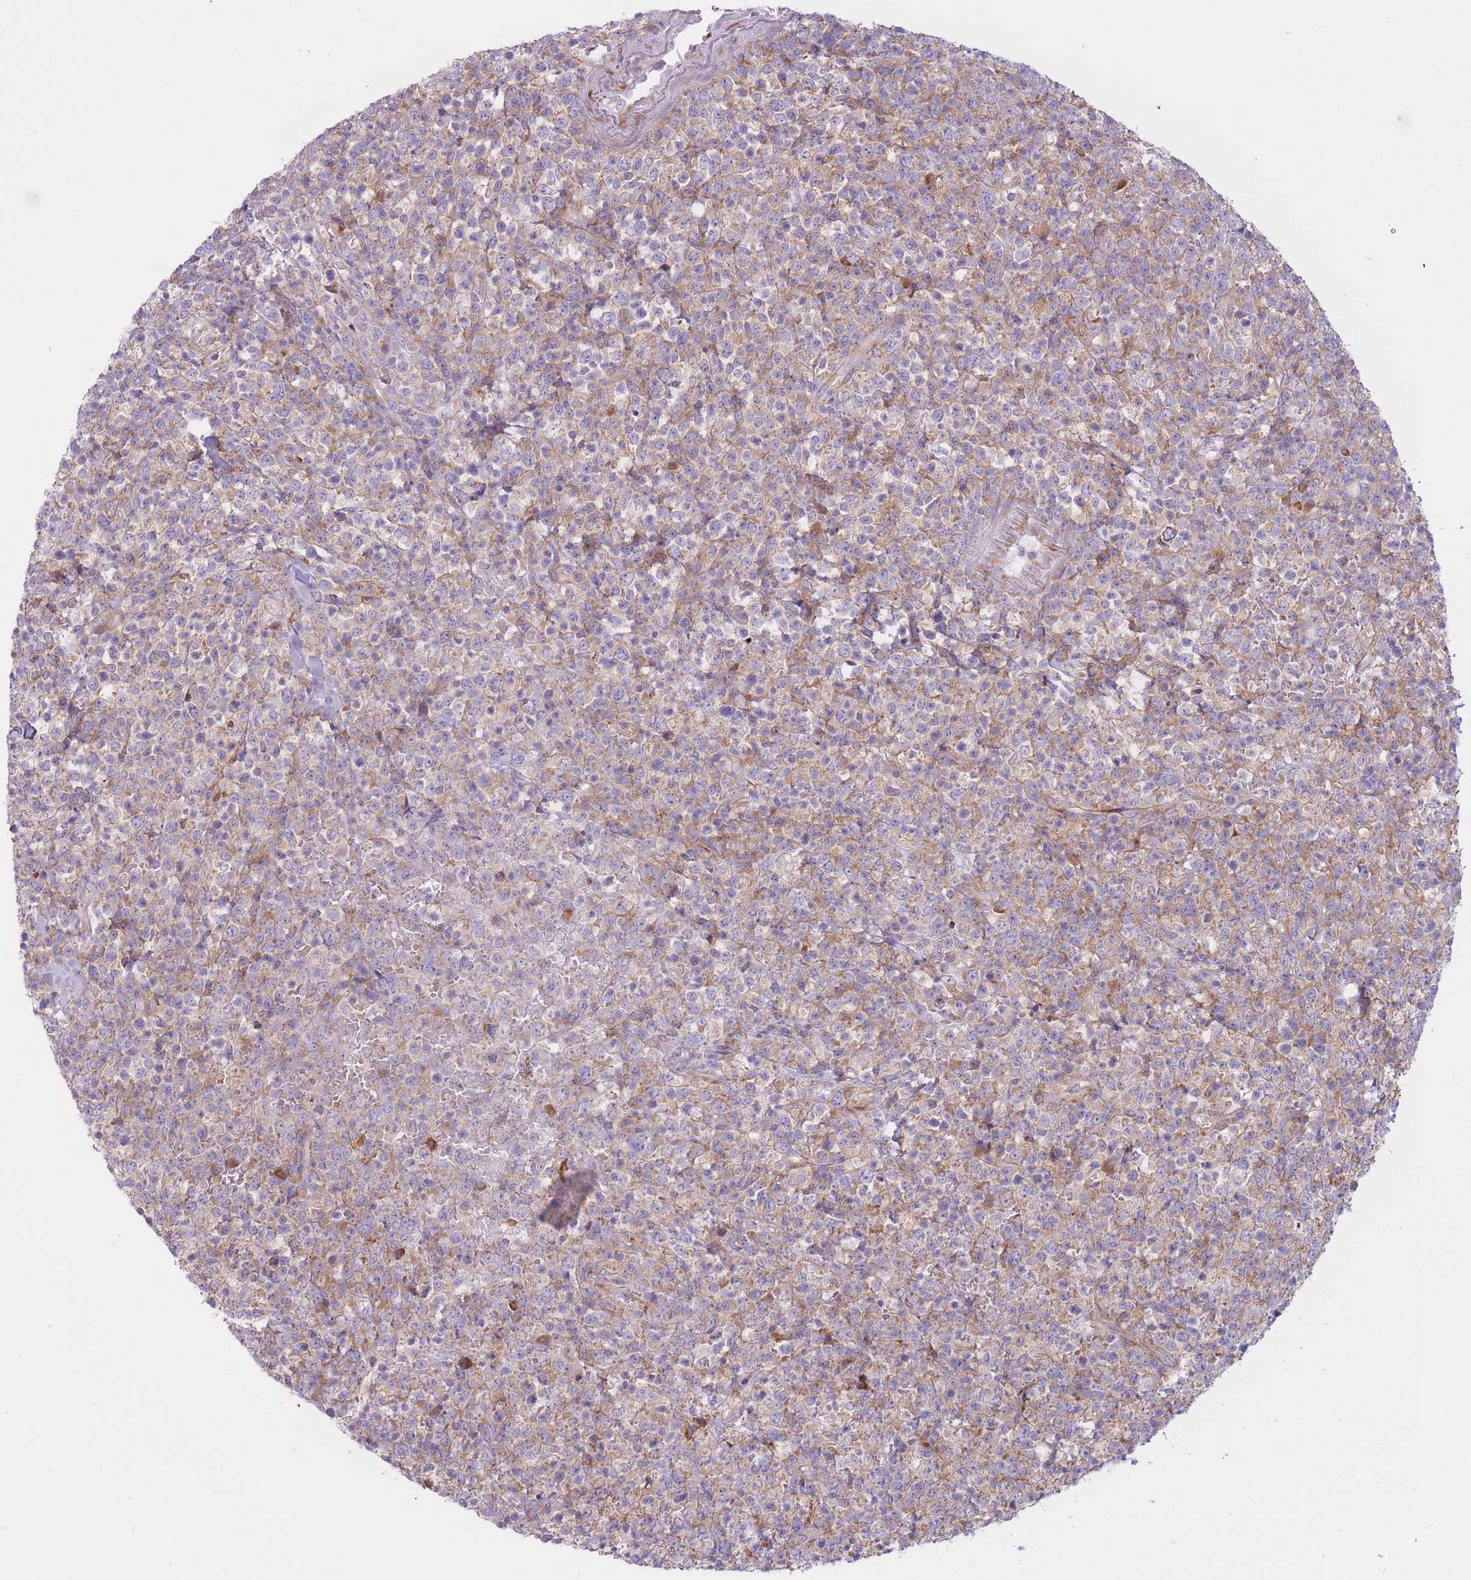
{"staining": {"intensity": "moderate", "quantity": ">75%", "location": "cytoplasmic/membranous"}, "tissue": "lymphoma", "cell_type": "Tumor cells", "image_type": "cancer", "snomed": [{"axis": "morphology", "description": "Malignant lymphoma, non-Hodgkin's type, High grade"}, {"axis": "topography", "description": "Colon"}], "caption": "Immunohistochemical staining of lymphoma shows medium levels of moderate cytoplasmic/membranous positivity in about >75% of tumor cells. The staining was performed using DAB, with brown indicating positive protein expression. Nuclei are stained blue with hematoxylin.", "gene": "RPL18", "patient": {"sex": "female", "age": 53}}